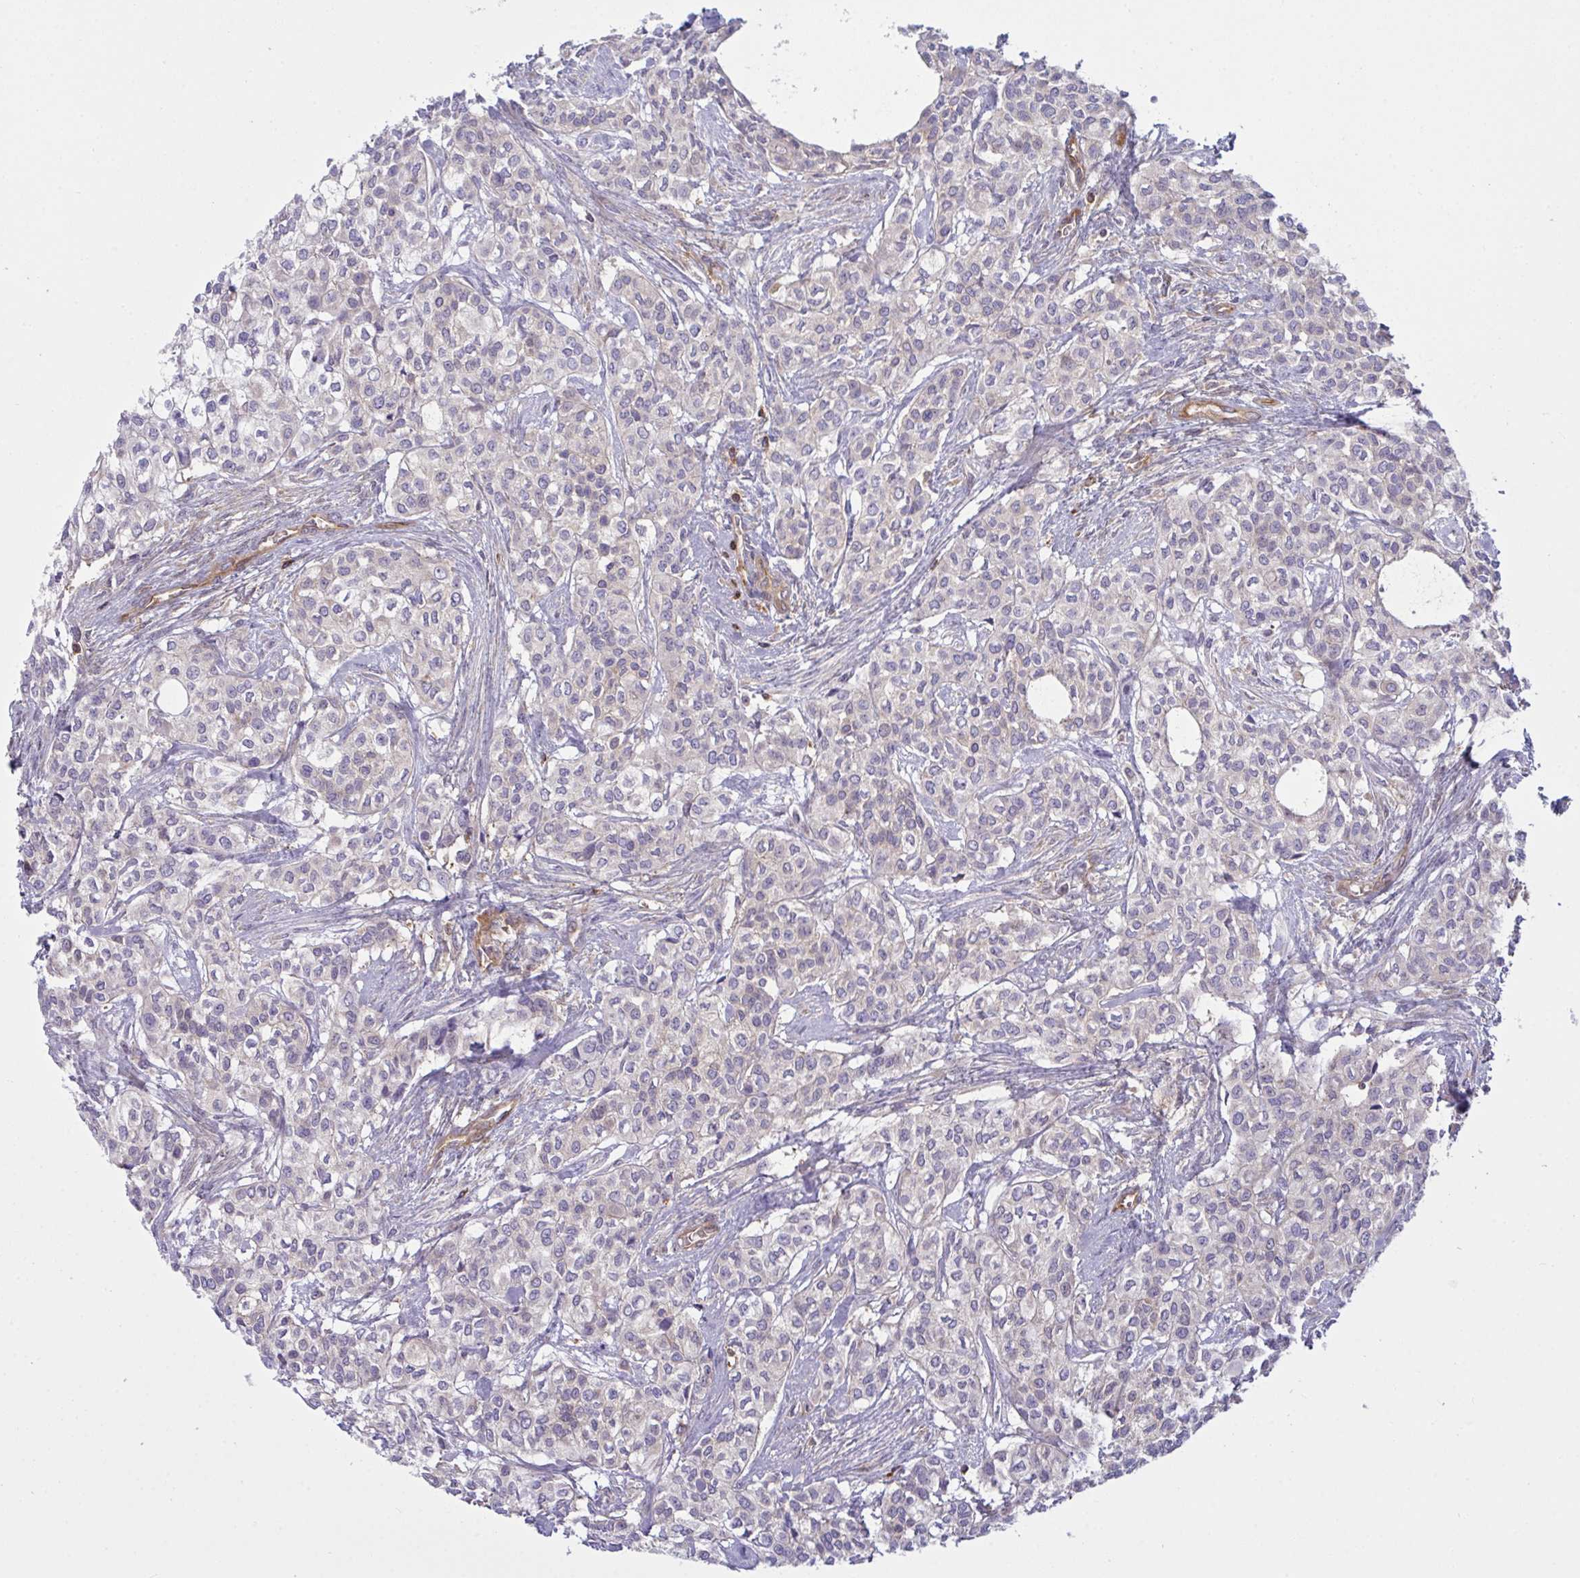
{"staining": {"intensity": "negative", "quantity": "none", "location": "none"}, "tissue": "head and neck cancer", "cell_type": "Tumor cells", "image_type": "cancer", "snomed": [{"axis": "morphology", "description": "Adenocarcinoma, NOS"}, {"axis": "topography", "description": "Head-Neck"}], "caption": "Immunohistochemical staining of head and neck adenocarcinoma reveals no significant expression in tumor cells.", "gene": "TSC22D3", "patient": {"sex": "male", "age": 81}}